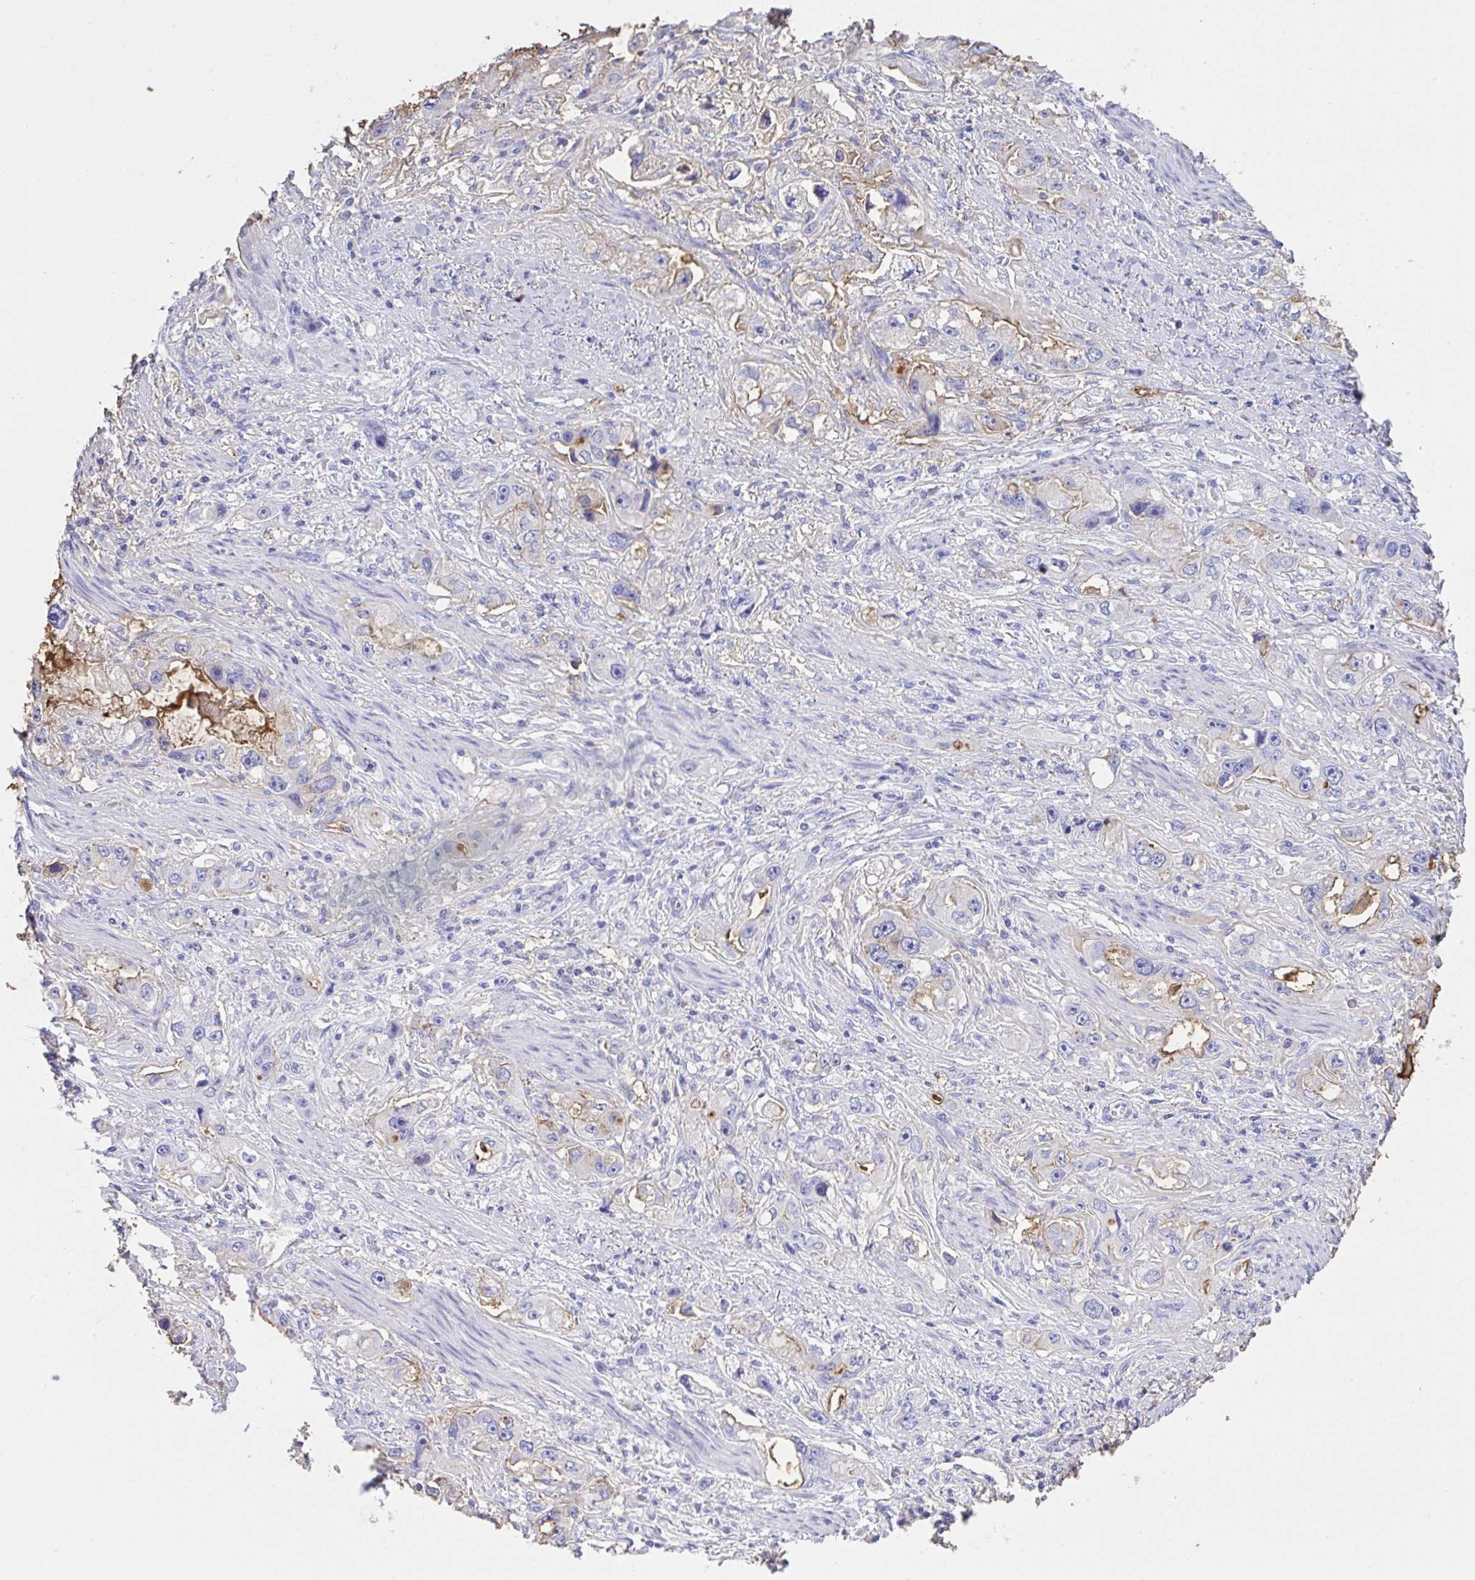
{"staining": {"intensity": "moderate", "quantity": "<25%", "location": "cytoplasmic/membranous"}, "tissue": "stomach cancer", "cell_type": "Tumor cells", "image_type": "cancer", "snomed": [{"axis": "morphology", "description": "Adenocarcinoma, NOS"}, {"axis": "topography", "description": "Stomach, lower"}], "caption": "This is an image of immunohistochemistry staining of stomach adenocarcinoma, which shows moderate staining in the cytoplasmic/membranous of tumor cells.", "gene": "AKR1D1", "patient": {"sex": "female", "age": 93}}